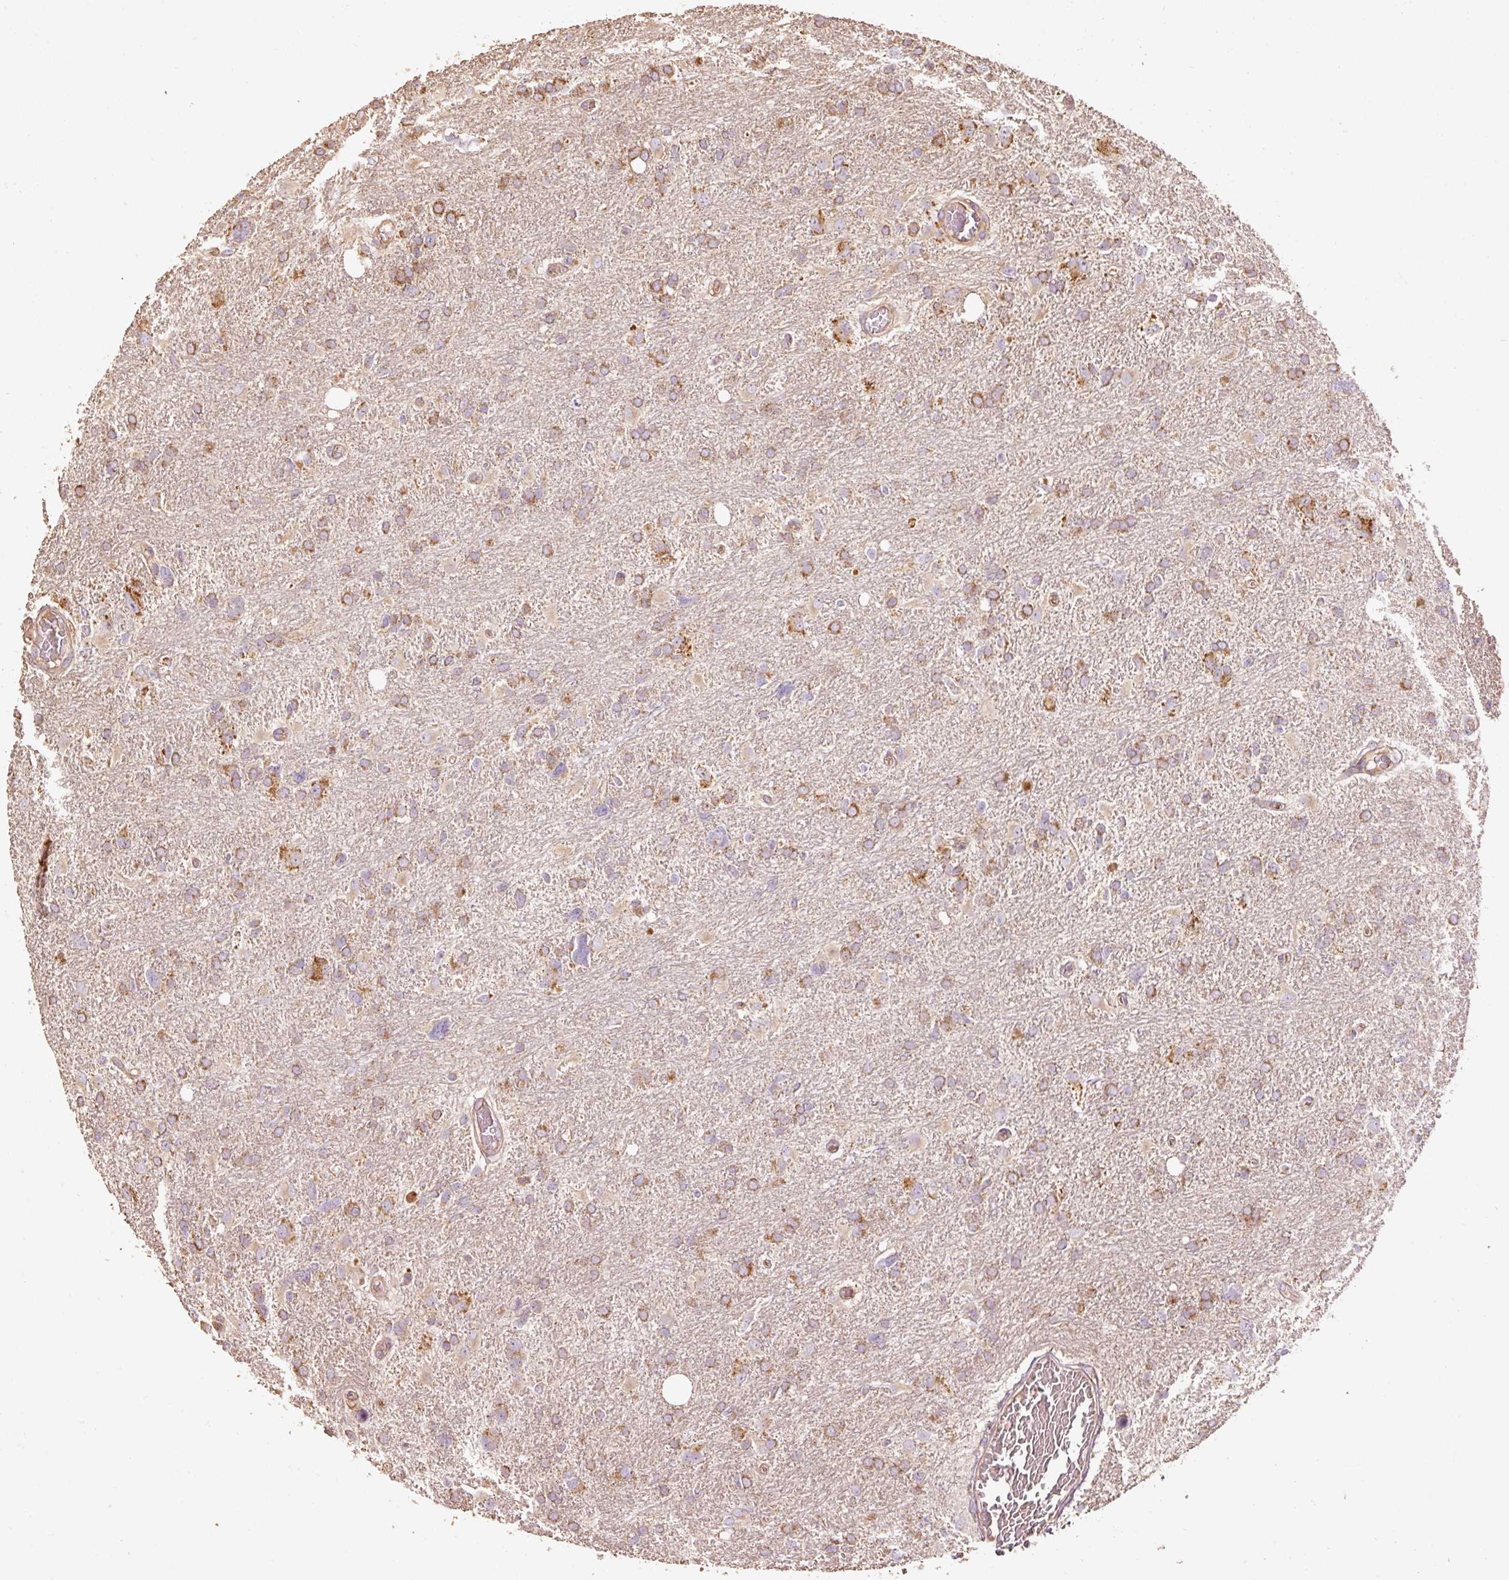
{"staining": {"intensity": "moderate", "quantity": ">75%", "location": "cytoplasmic/membranous"}, "tissue": "glioma", "cell_type": "Tumor cells", "image_type": "cancer", "snomed": [{"axis": "morphology", "description": "Glioma, malignant, High grade"}, {"axis": "topography", "description": "Brain"}], "caption": "IHC (DAB (3,3'-diaminobenzidine)) staining of malignant glioma (high-grade) reveals moderate cytoplasmic/membranous protein staining in about >75% of tumor cells. Using DAB (brown) and hematoxylin (blue) stains, captured at high magnification using brightfield microscopy.", "gene": "EFHC1", "patient": {"sex": "male", "age": 61}}